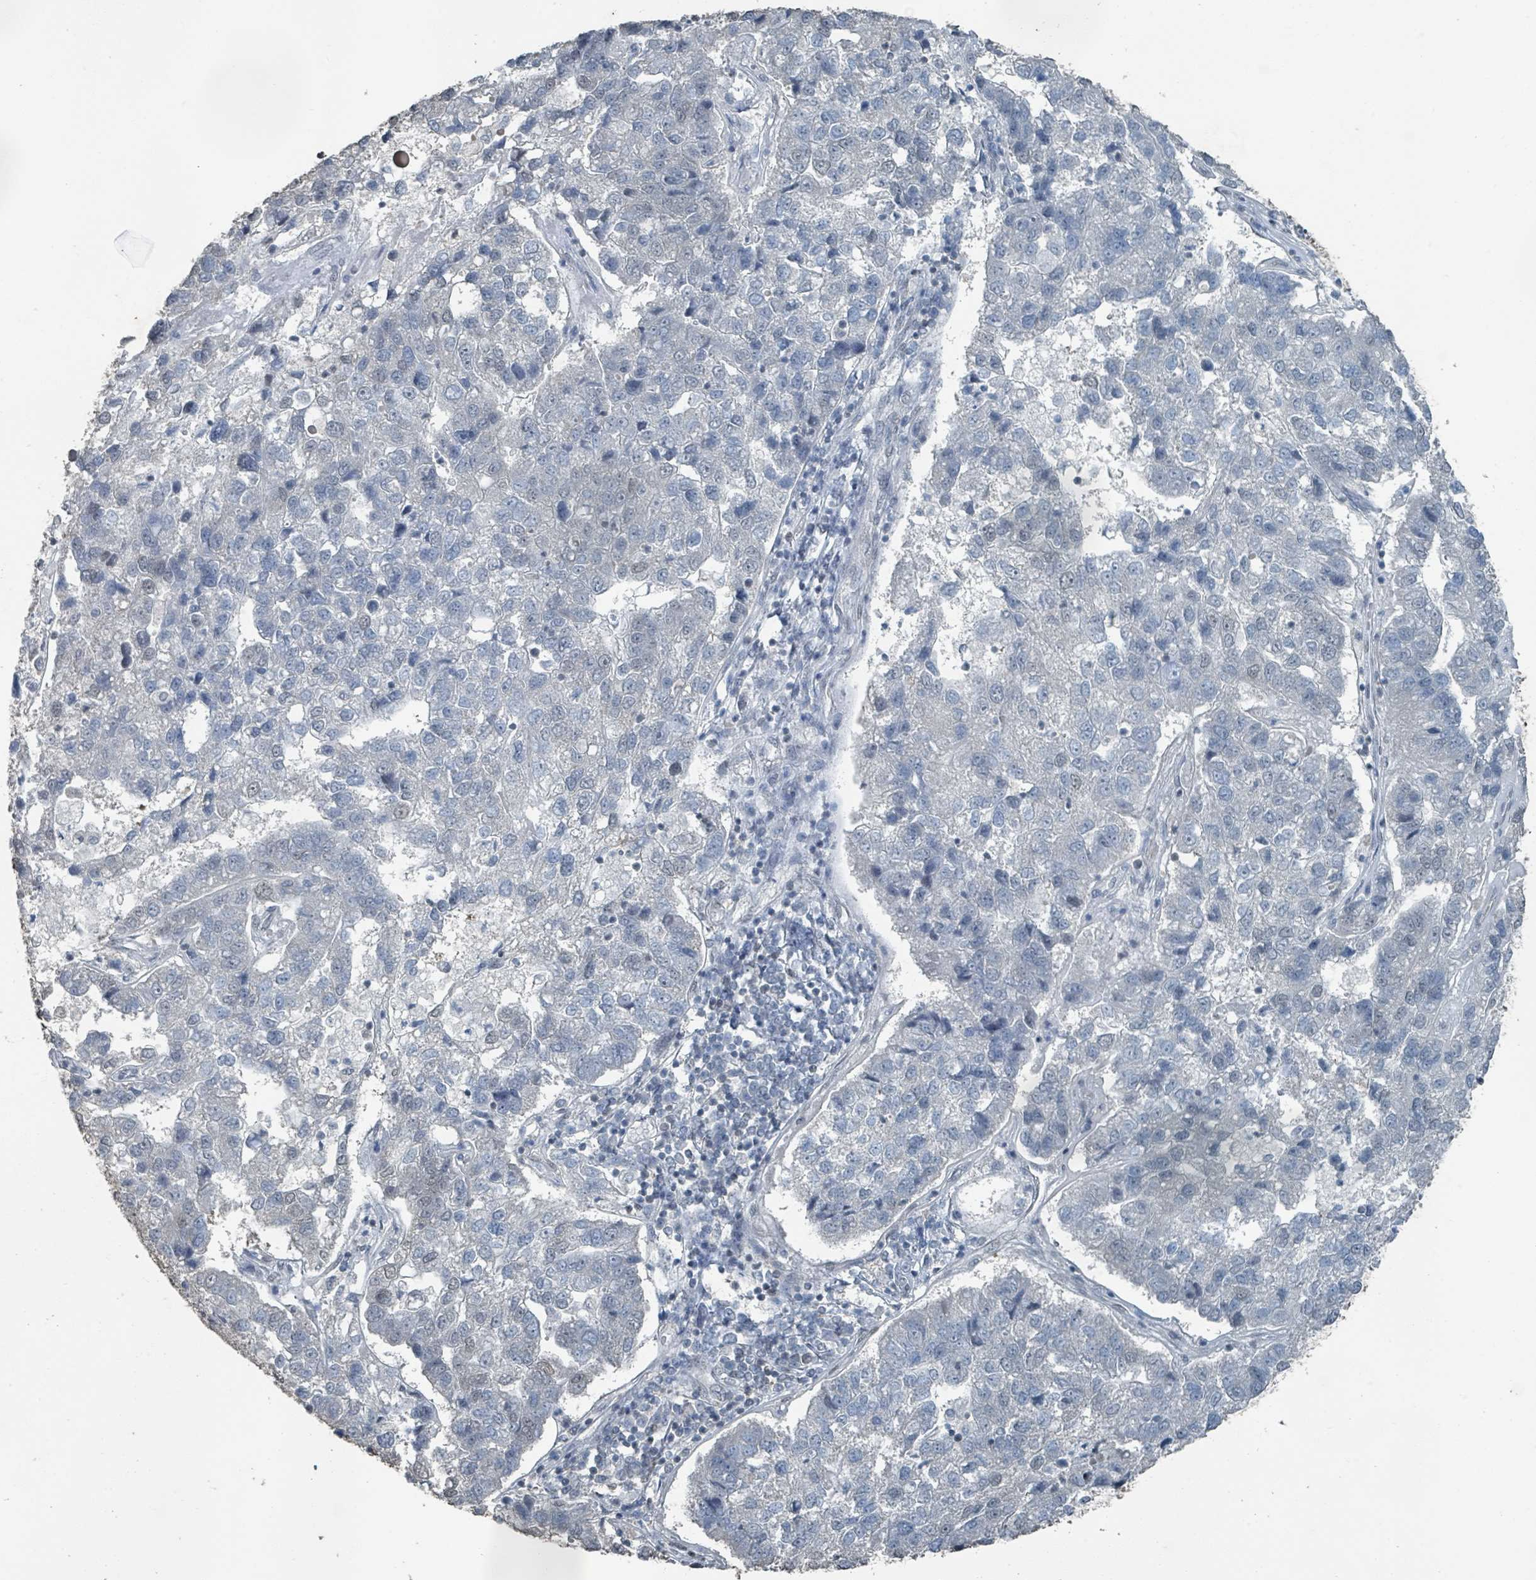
{"staining": {"intensity": "negative", "quantity": "none", "location": "none"}, "tissue": "pancreatic cancer", "cell_type": "Tumor cells", "image_type": "cancer", "snomed": [{"axis": "morphology", "description": "Adenocarcinoma, NOS"}, {"axis": "topography", "description": "Pancreas"}], "caption": "This is an immunohistochemistry histopathology image of human pancreatic cancer (adenocarcinoma). There is no expression in tumor cells.", "gene": "PHIP", "patient": {"sex": "female", "age": 61}}